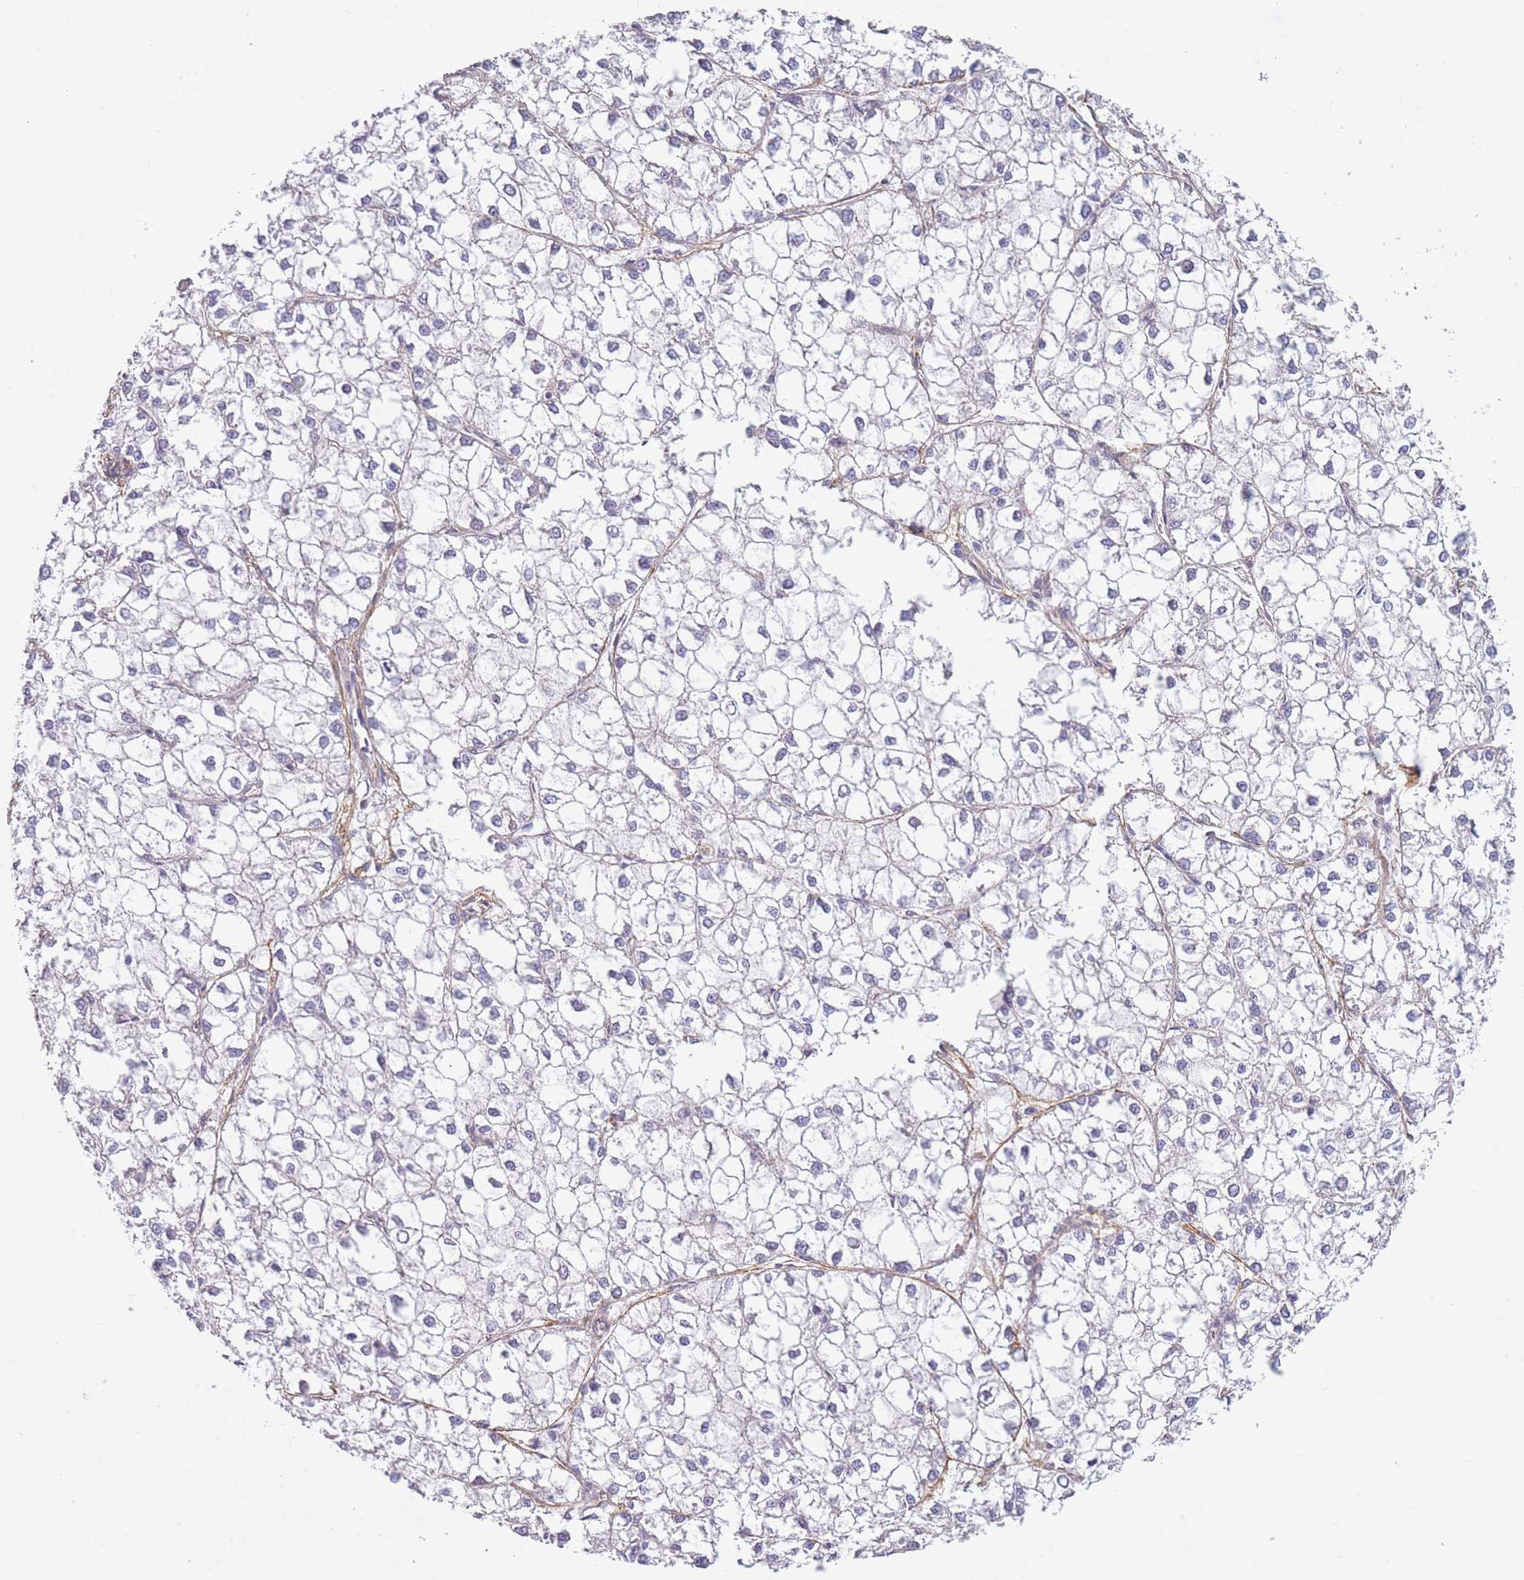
{"staining": {"intensity": "negative", "quantity": "none", "location": "none"}, "tissue": "liver cancer", "cell_type": "Tumor cells", "image_type": "cancer", "snomed": [{"axis": "morphology", "description": "Carcinoma, Hepatocellular, NOS"}, {"axis": "topography", "description": "Liver"}], "caption": "A photomicrograph of hepatocellular carcinoma (liver) stained for a protein shows no brown staining in tumor cells. (IHC, brightfield microscopy, high magnification).", "gene": "AP3M2", "patient": {"sex": "female", "age": 43}}